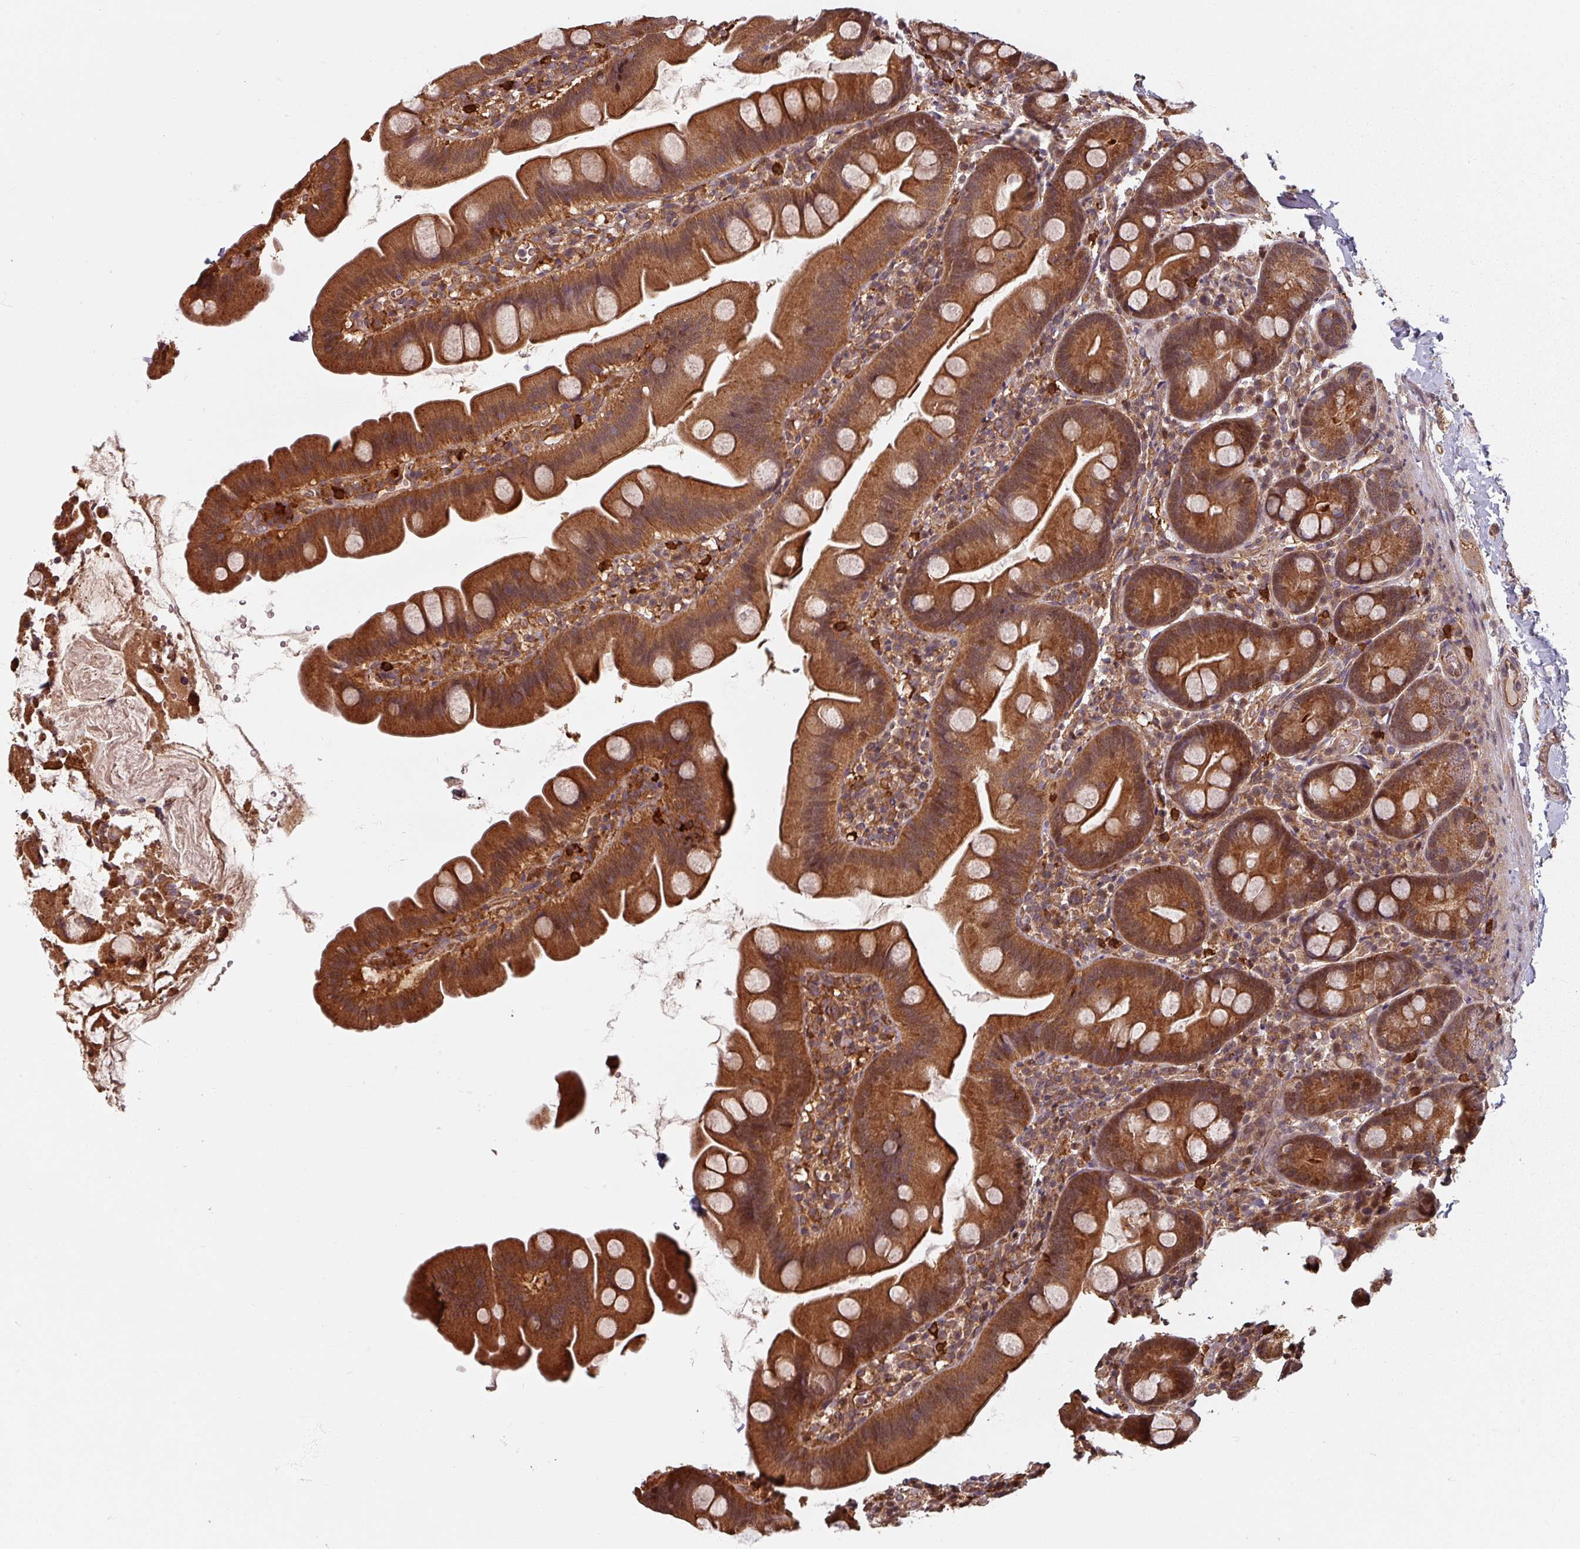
{"staining": {"intensity": "strong", "quantity": ">75%", "location": "cytoplasmic/membranous,nuclear"}, "tissue": "small intestine", "cell_type": "Glandular cells", "image_type": "normal", "snomed": [{"axis": "morphology", "description": "Normal tissue, NOS"}, {"axis": "topography", "description": "Small intestine"}], "caption": "Immunohistochemistry (IHC) (DAB (3,3'-diaminobenzidine)) staining of normal small intestine shows strong cytoplasmic/membranous,nuclear protein staining in approximately >75% of glandular cells.", "gene": "EID1", "patient": {"sex": "female", "age": 68}}